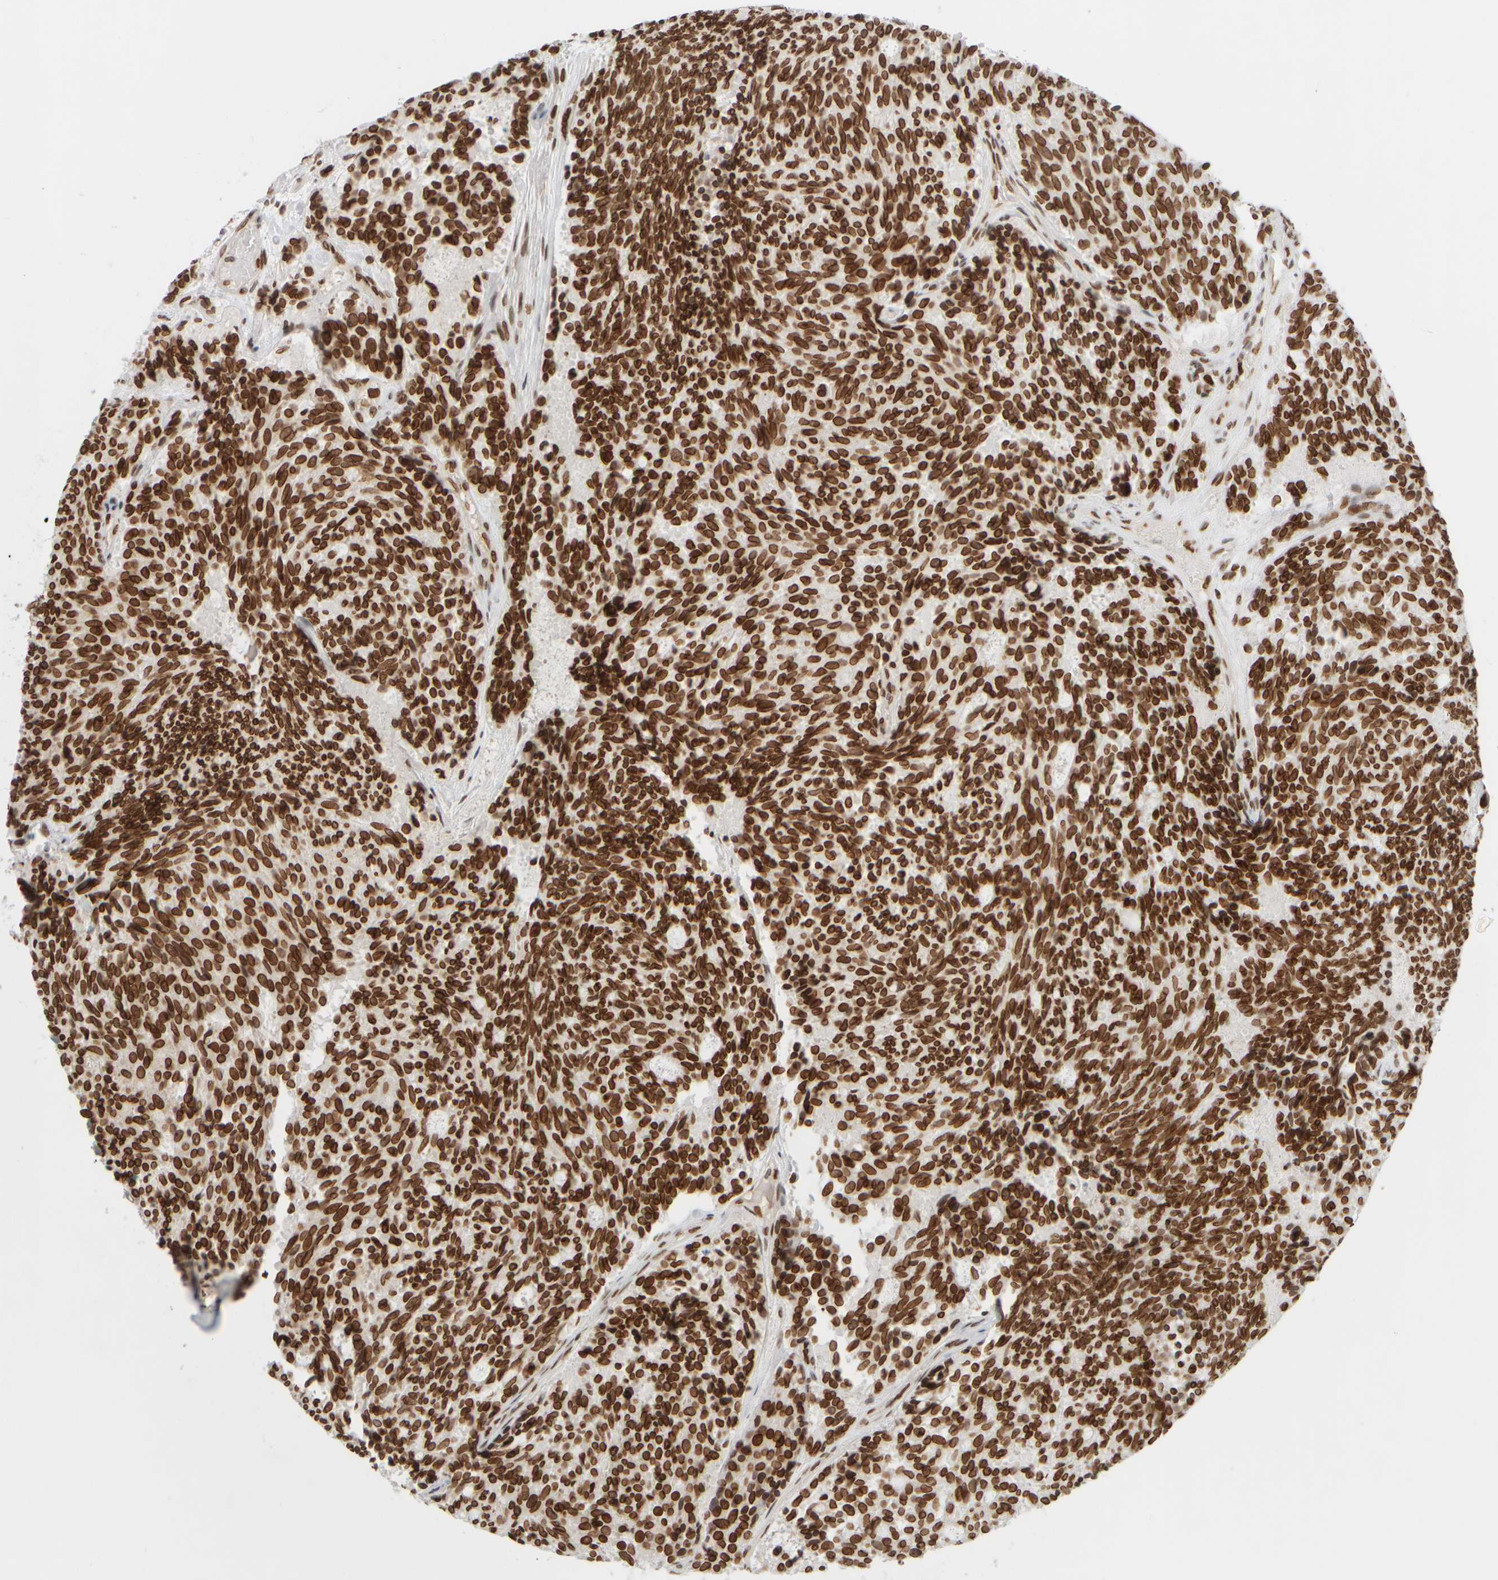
{"staining": {"intensity": "strong", "quantity": ">75%", "location": "nuclear"}, "tissue": "carcinoid", "cell_type": "Tumor cells", "image_type": "cancer", "snomed": [{"axis": "morphology", "description": "Carcinoid, malignant, NOS"}, {"axis": "topography", "description": "Pancreas"}], "caption": "Human carcinoid stained with a protein marker displays strong staining in tumor cells.", "gene": "ZC3HC1", "patient": {"sex": "female", "age": 54}}